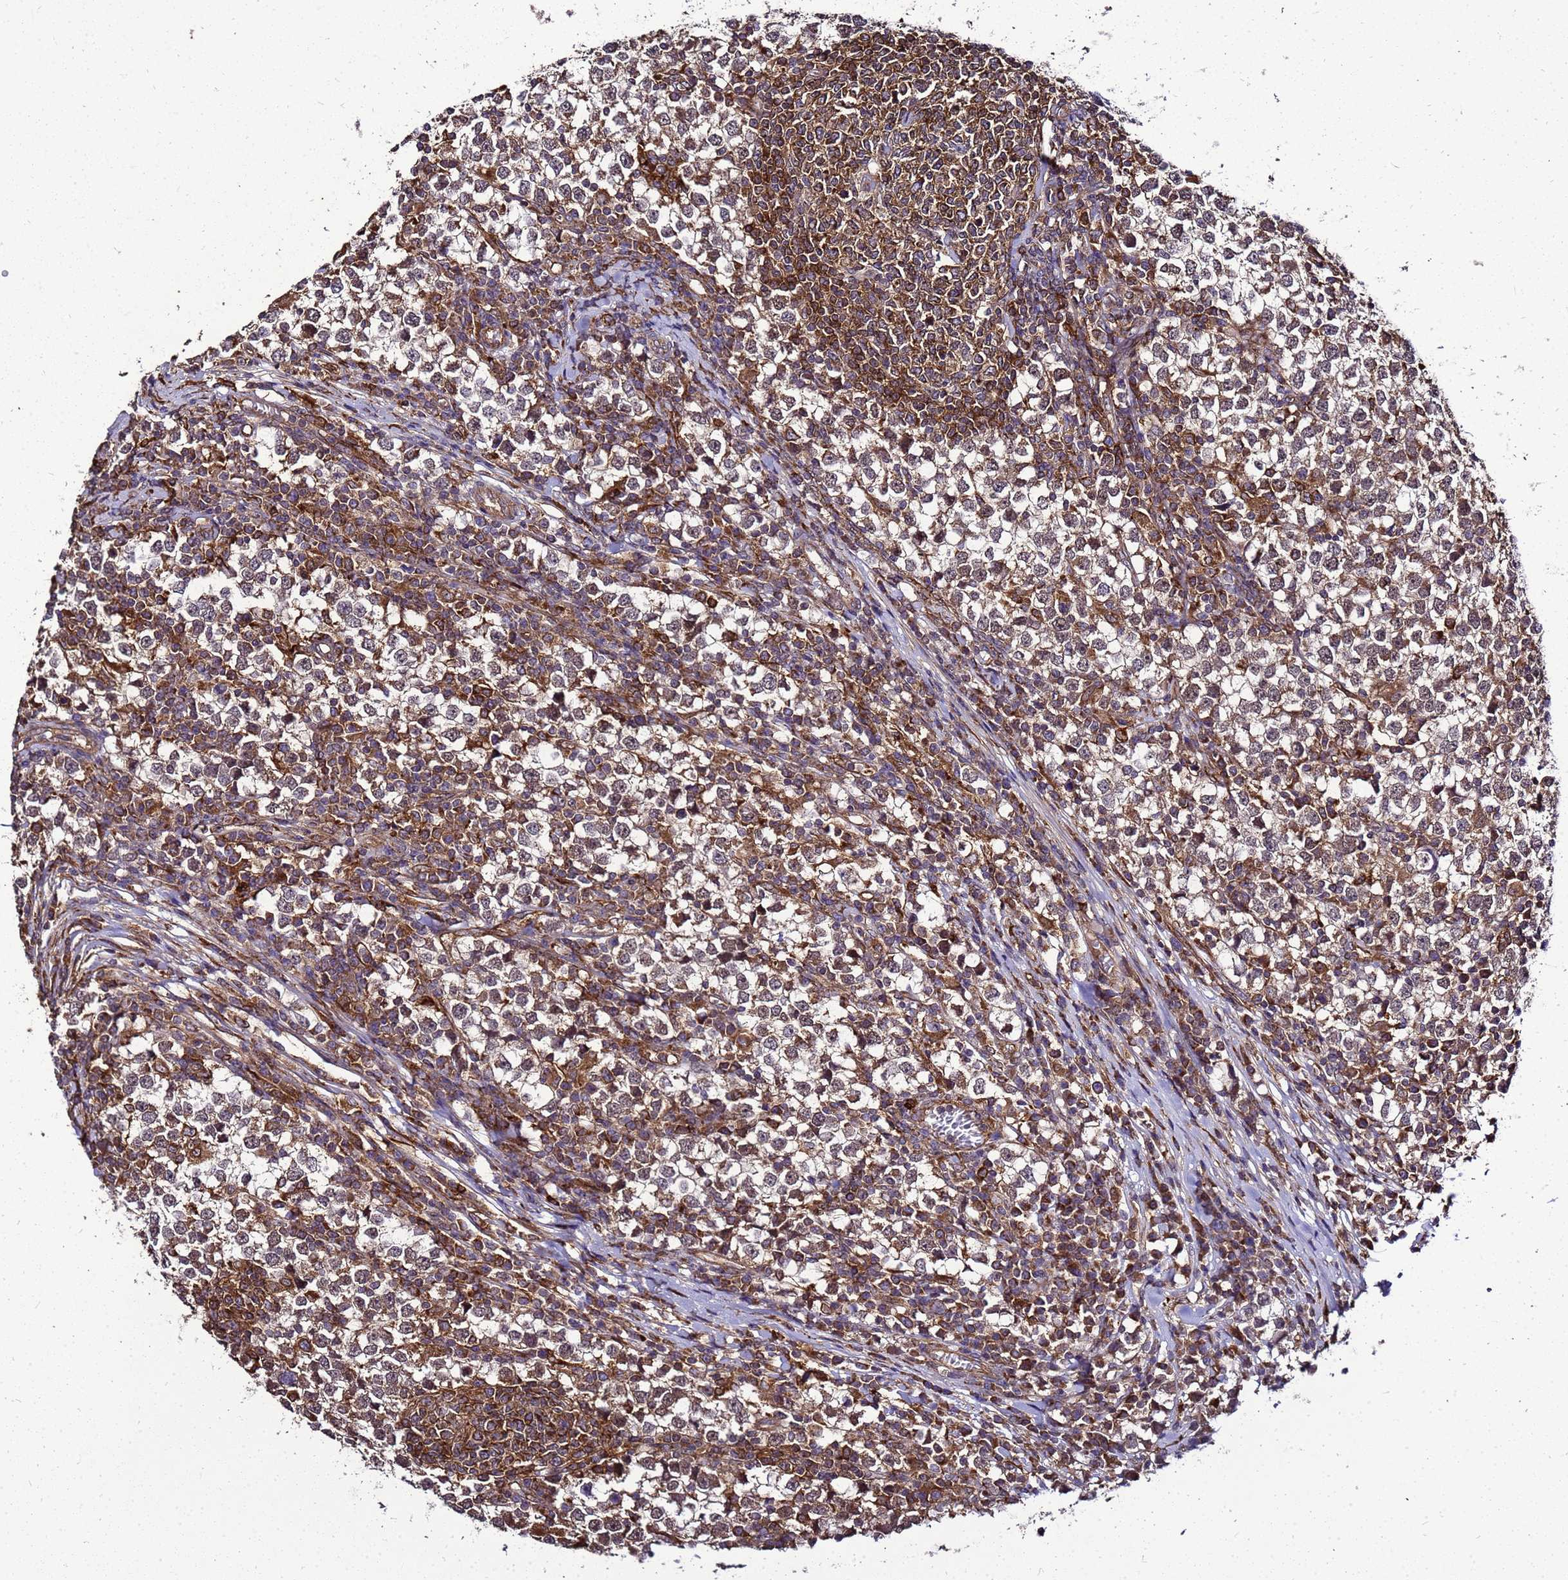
{"staining": {"intensity": "strong", "quantity": "25%-75%", "location": "cytoplasmic/membranous"}, "tissue": "testis cancer", "cell_type": "Tumor cells", "image_type": "cancer", "snomed": [{"axis": "morphology", "description": "Seminoma, NOS"}, {"axis": "topography", "description": "Testis"}], "caption": "Testis cancer (seminoma) stained for a protein (brown) demonstrates strong cytoplasmic/membranous positive expression in about 25%-75% of tumor cells.", "gene": "TRABD", "patient": {"sex": "male", "age": 65}}